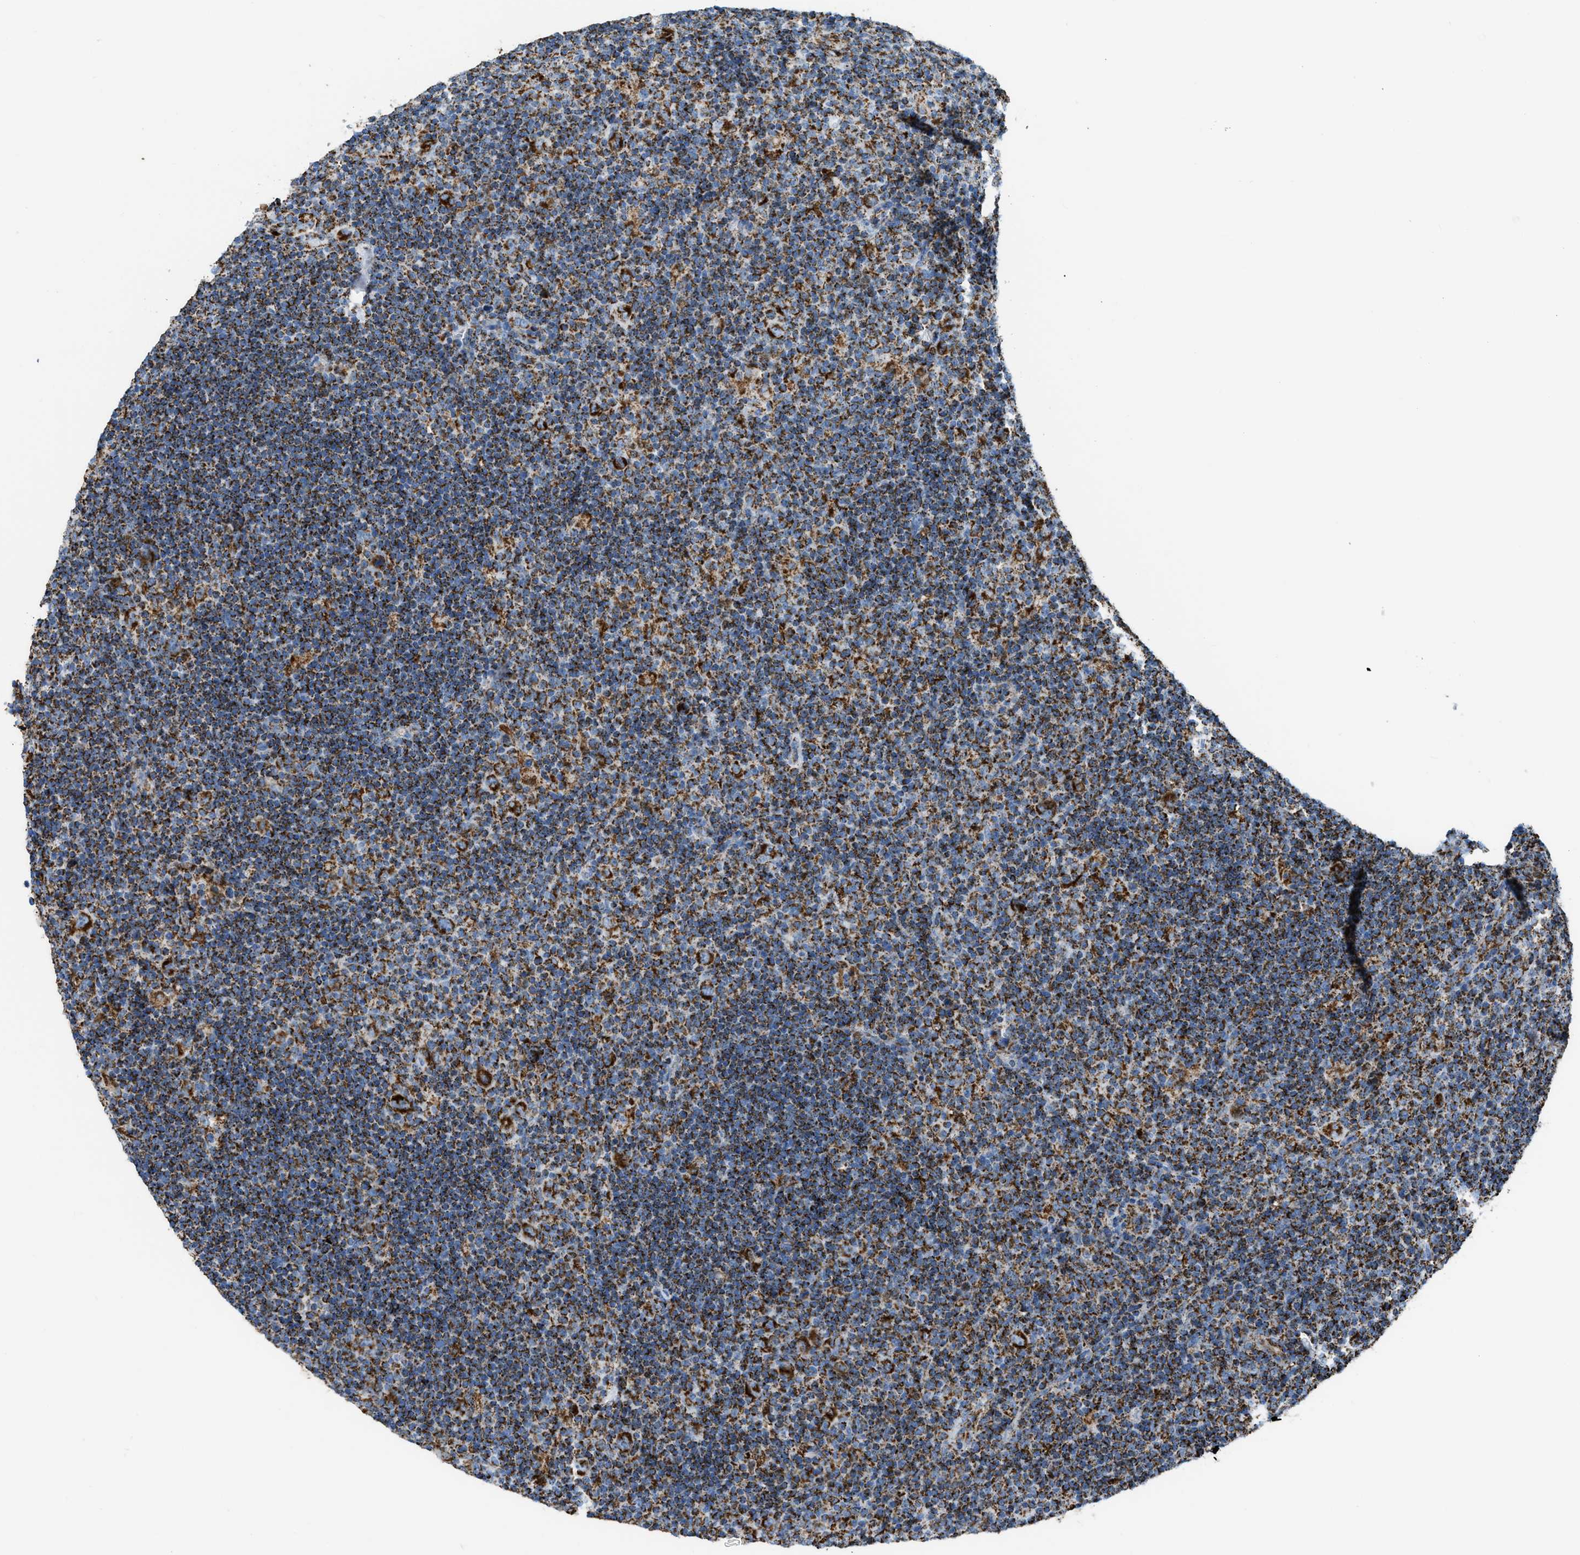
{"staining": {"intensity": "strong", "quantity": ">75%", "location": "cytoplasmic/membranous"}, "tissue": "lymphoma", "cell_type": "Tumor cells", "image_type": "cancer", "snomed": [{"axis": "morphology", "description": "Hodgkin's disease, NOS"}, {"axis": "topography", "description": "Lymph node"}], "caption": "A micrograph of human lymphoma stained for a protein exhibits strong cytoplasmic/membranous brown staining in tumor cells. (DAB (3,3'-diaminobenzidine) IHC, brown staining for protein, blue staining for nuclei).", "gene": "ETFB", "patient": {"sex": "female", "age": 57}}